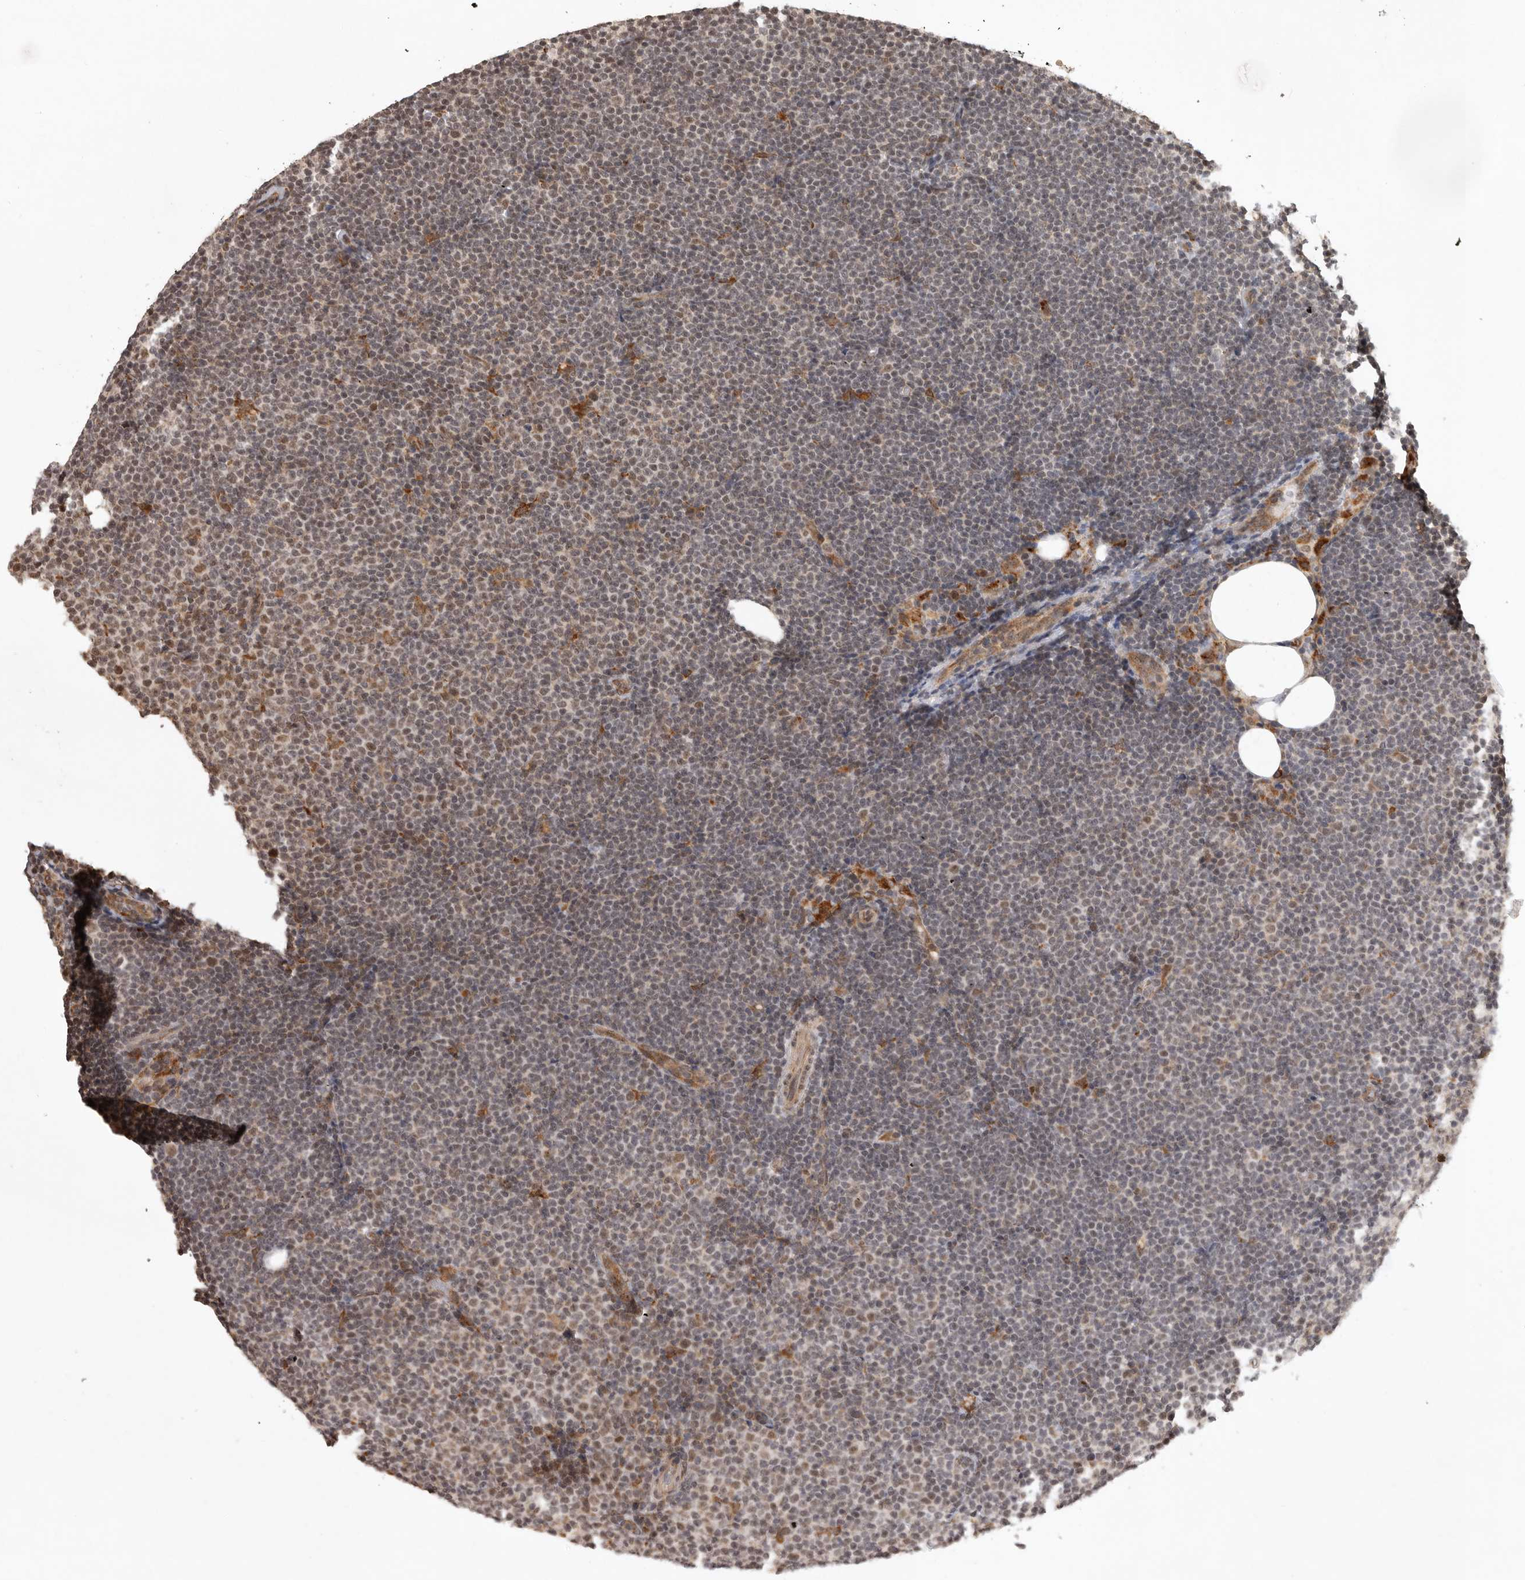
{"staining": {"intensity": "weak", "quantity": "25%-75%", "location": "nuclear"}, "tissue": "lymphoma", "cell_type": "Tumor cells", "image_type": "cancer", "snomed": [{"axis": "morphology", "description": "Malignant lymphoma, non-Hodgkin's type, Low grade"}, {"axis": "topography", "description": "Lymph node"}], "caption": "A brown stain labels weak nuclear positivity of a protein in lymphoma tumor cells.", "gene": "ZNF83", "patient": {"sex": "female", "age": 53}}